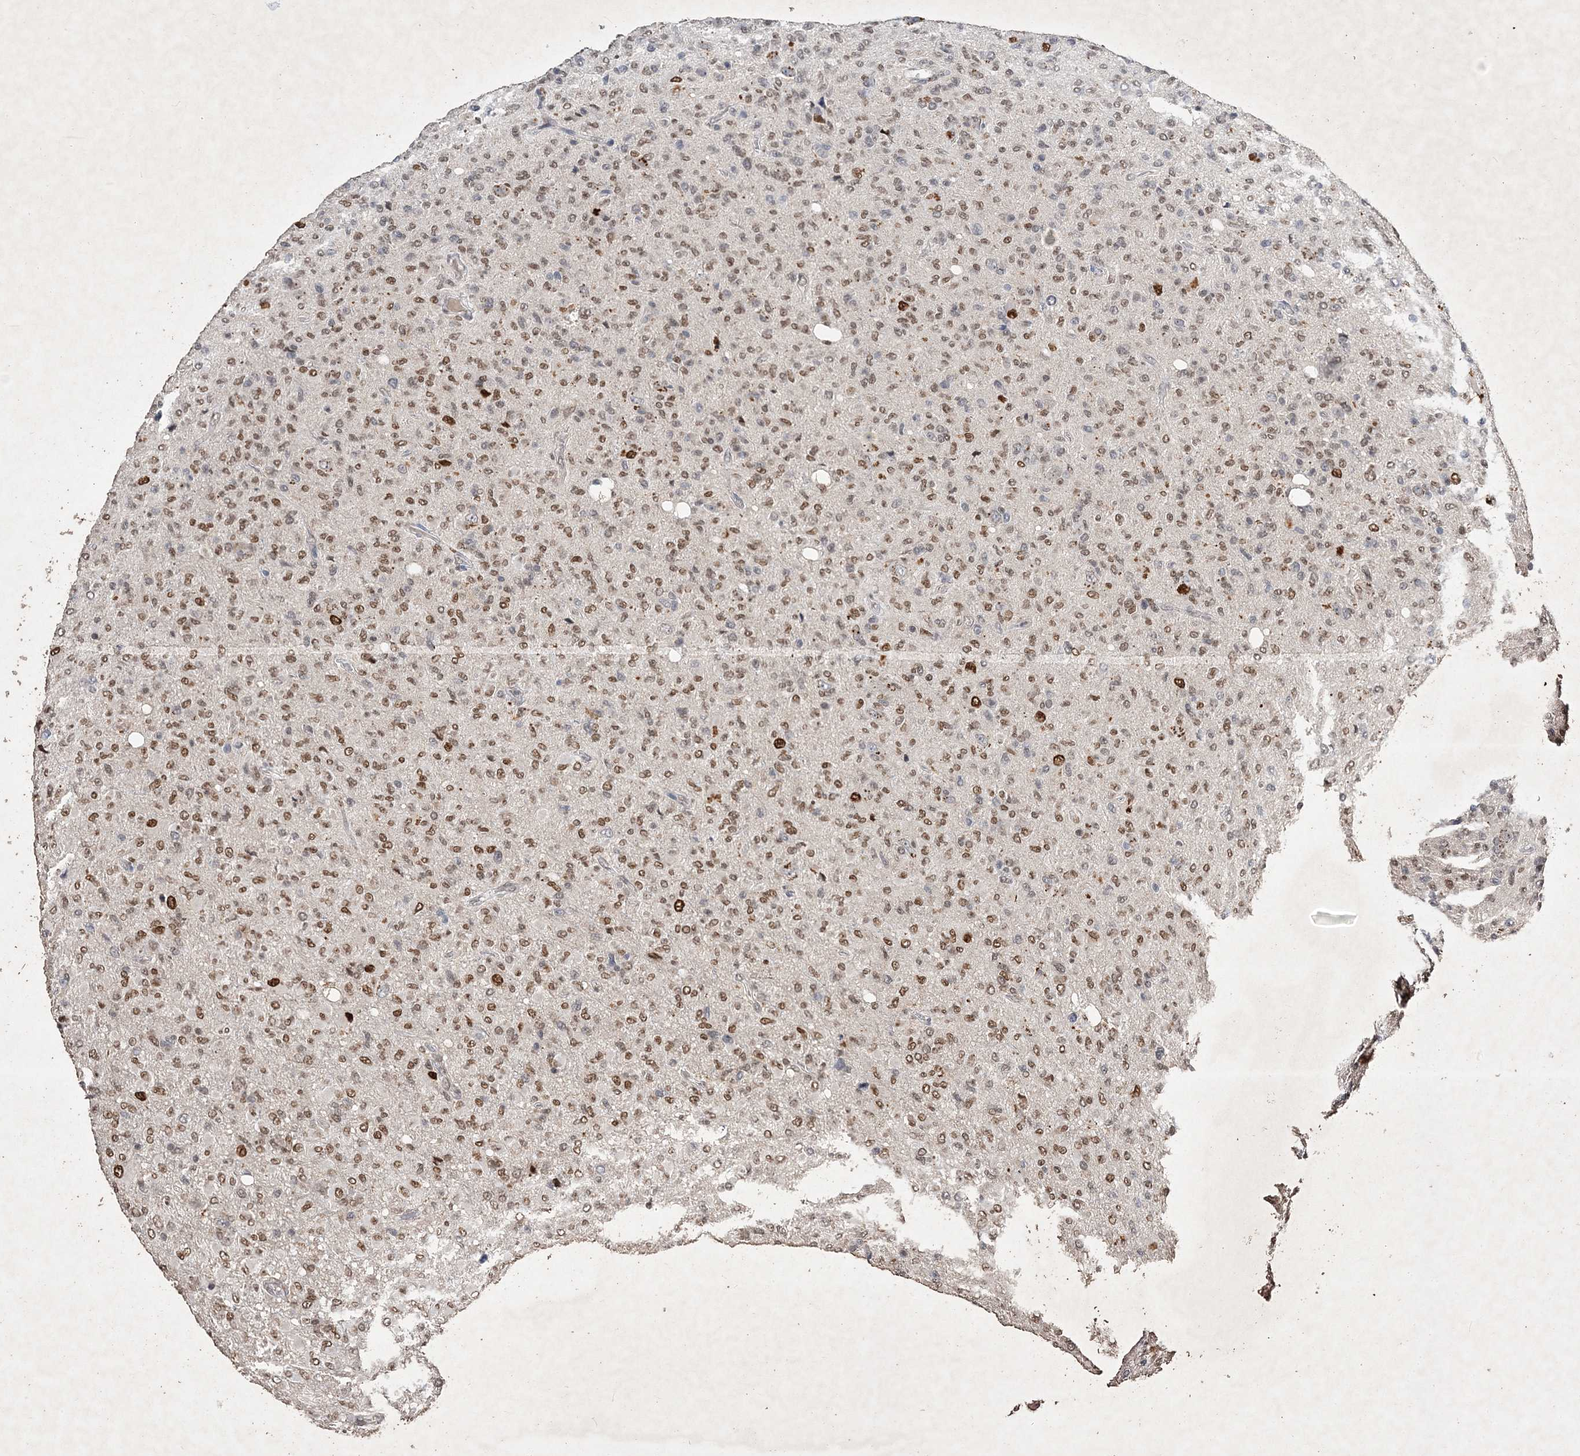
{"staining": {"intensity": "moderate", "quantity": ">75%", "location": "nuclear"}, "tissue": "glioma", "cell_type": "Tumor cells", "image_type": "cancer", "snomed": [{"axis": "morphology", "description": "Glioma, malignant, High grade"}, {"axis": "topography", "description": "Brain"}], "caption": "A medium amount of moderate nuclear staining is present in approximately >75% of tumor cells in glioma tissue.", "gene": "C3orf38", "patient": {"sex": "female", "age": 57}}